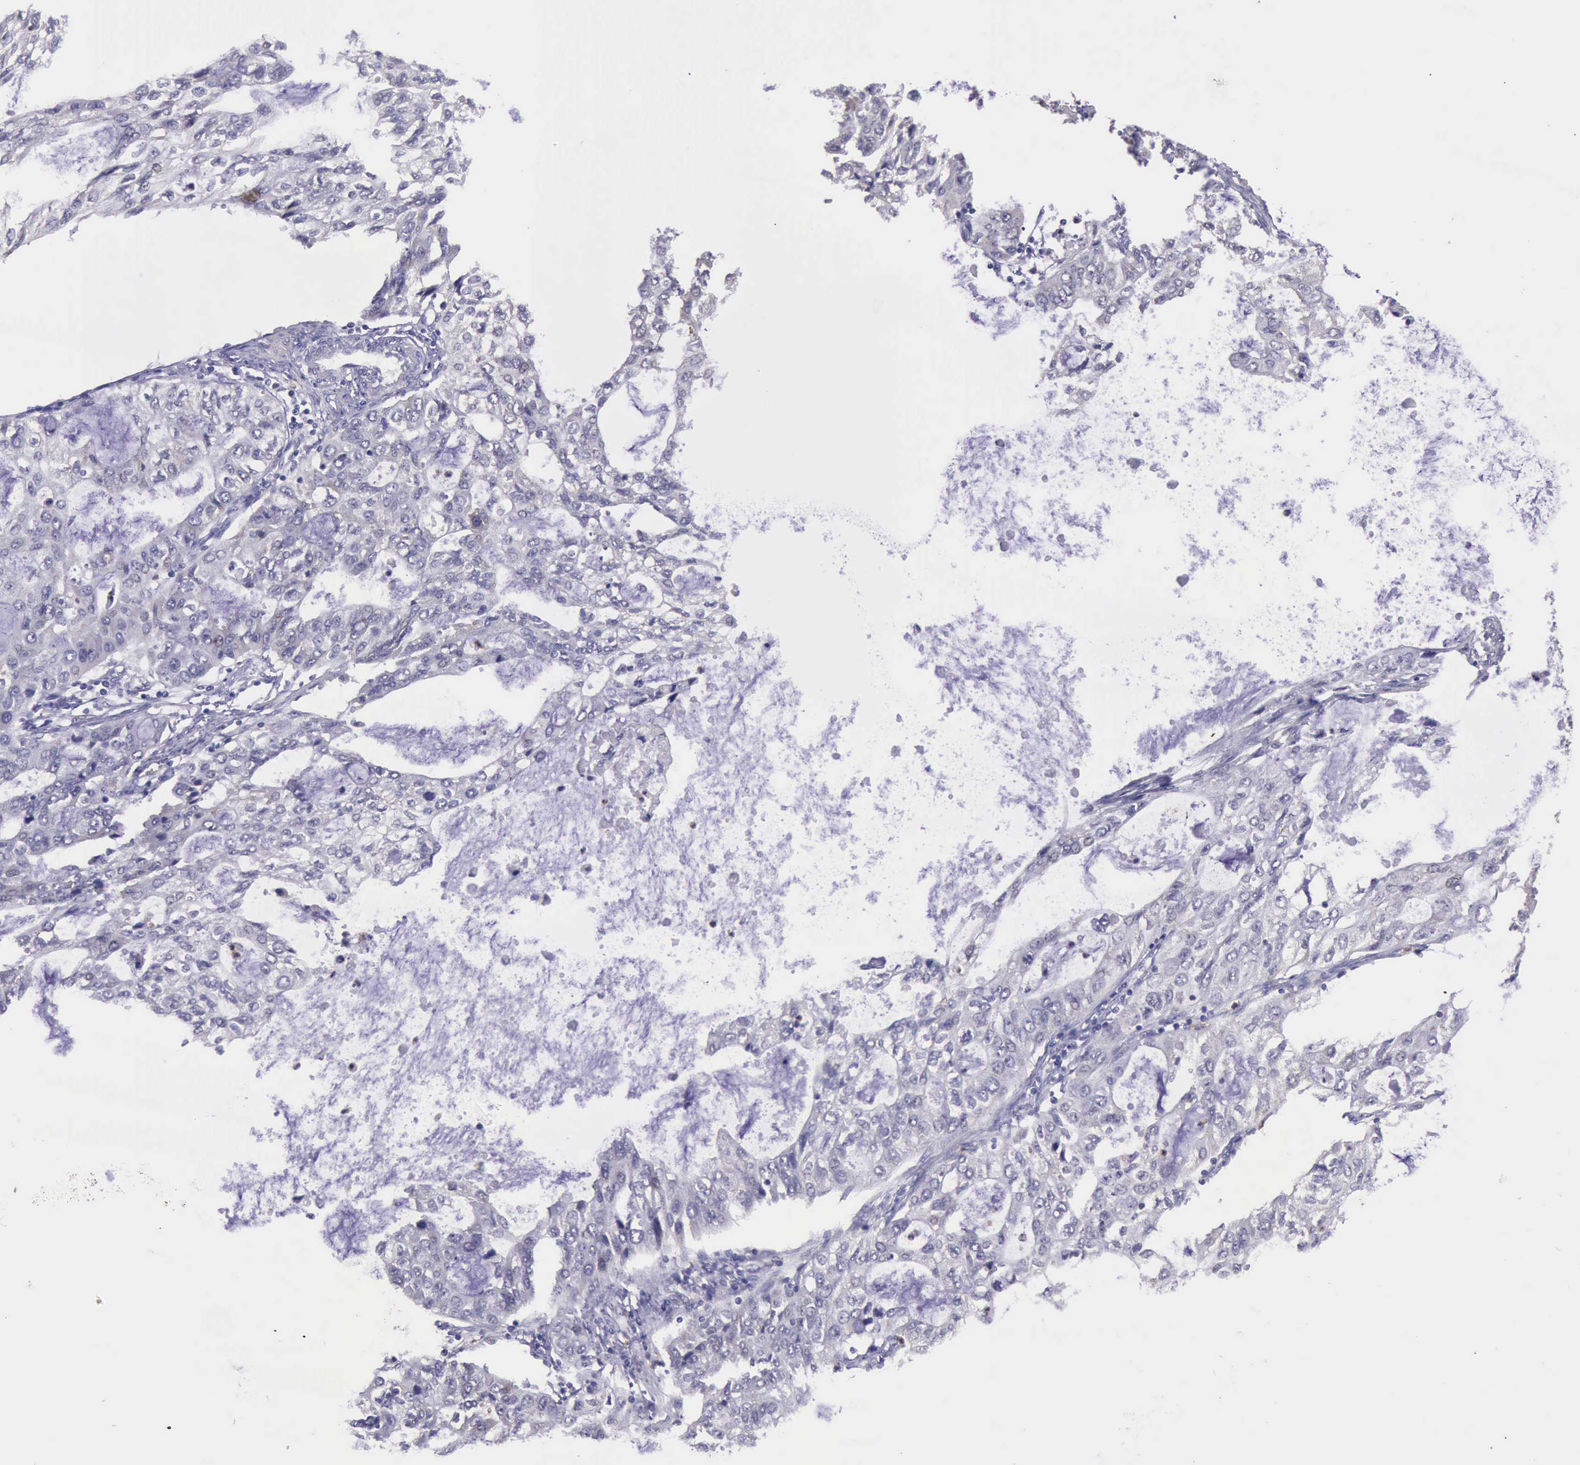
{"staining": {"intensity": "weak", "quantity": ">75%", "location": "cytoplasmic/membranous"}, "tissue": "stomach cancer", "cell_type": "Tumor cells", "image_type": "cancer", "snomed": [{"axis": "morphology", "description": "Adenocarcinoma, NOS"}, {"axis": "topography", "description": "Stomach, upper"}], "caption": "Adenocarcinoma (stomach) stained with DAB IHC exhibits low levels of weak cytoplasmic/membranous positivity in about >75% of tumor cells.", "gene": "PLEK2", "patient": {"sex": "female", "age": 52}}